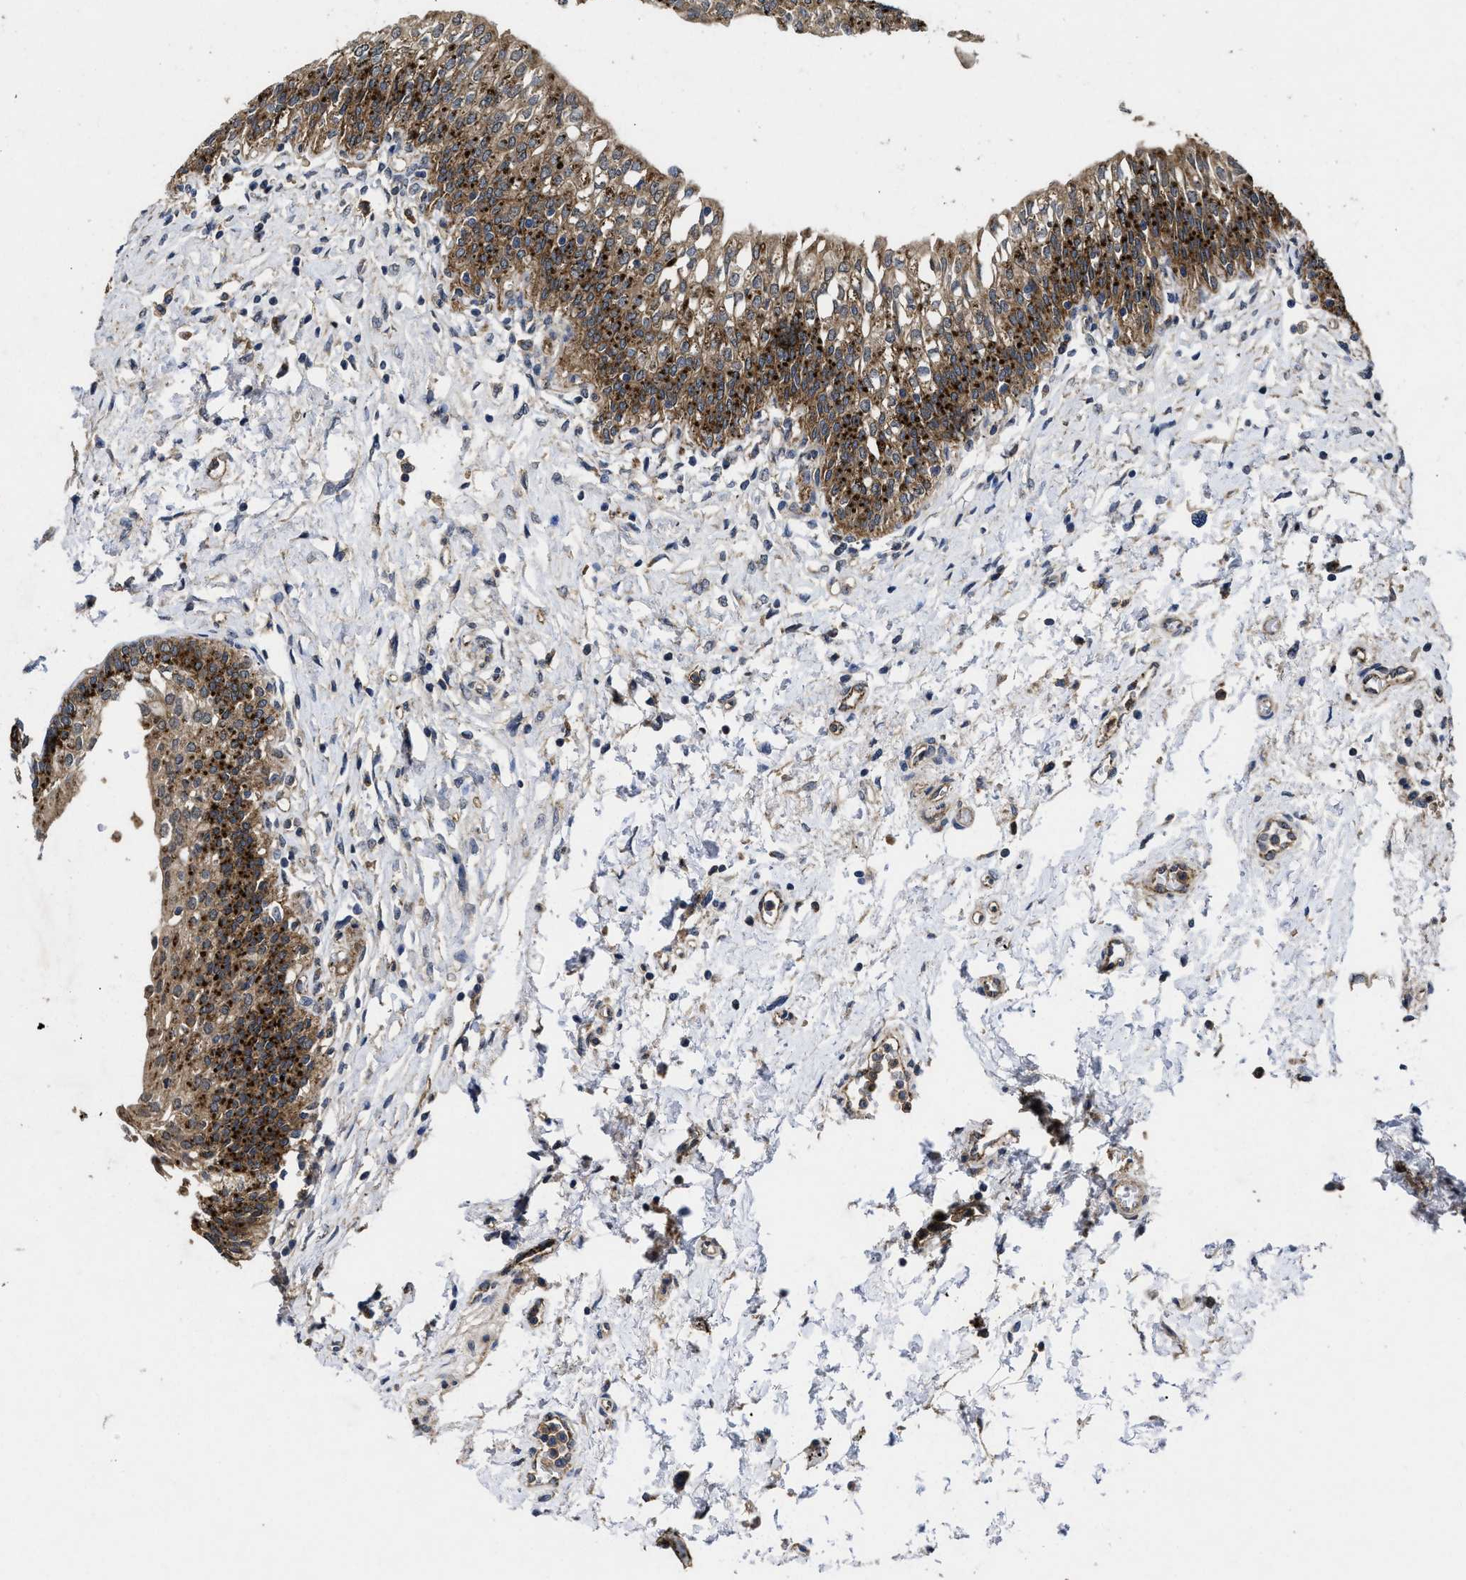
{"staining": {"intensity": "moderate", "quantity": ">75%", "location": "cytoplasmic/membranous"}, "tissue": "urinary bladder", "cell_type": "Urothelial cells", "image_type": "normal", "snomed": [{"axis": "morphology", "description": "Normal tissue, NOS"}, {"axis": "topography", "description": "Urinary bladder"}], "caption": "This is a histology image of immunohistochemistry staining of normal urinary bladder, which shows moderate expression in the cytoplasmic/membranous of urothelial cells.", "gene": "PKD2", "patient": {"sex": "male", "age": 55}}